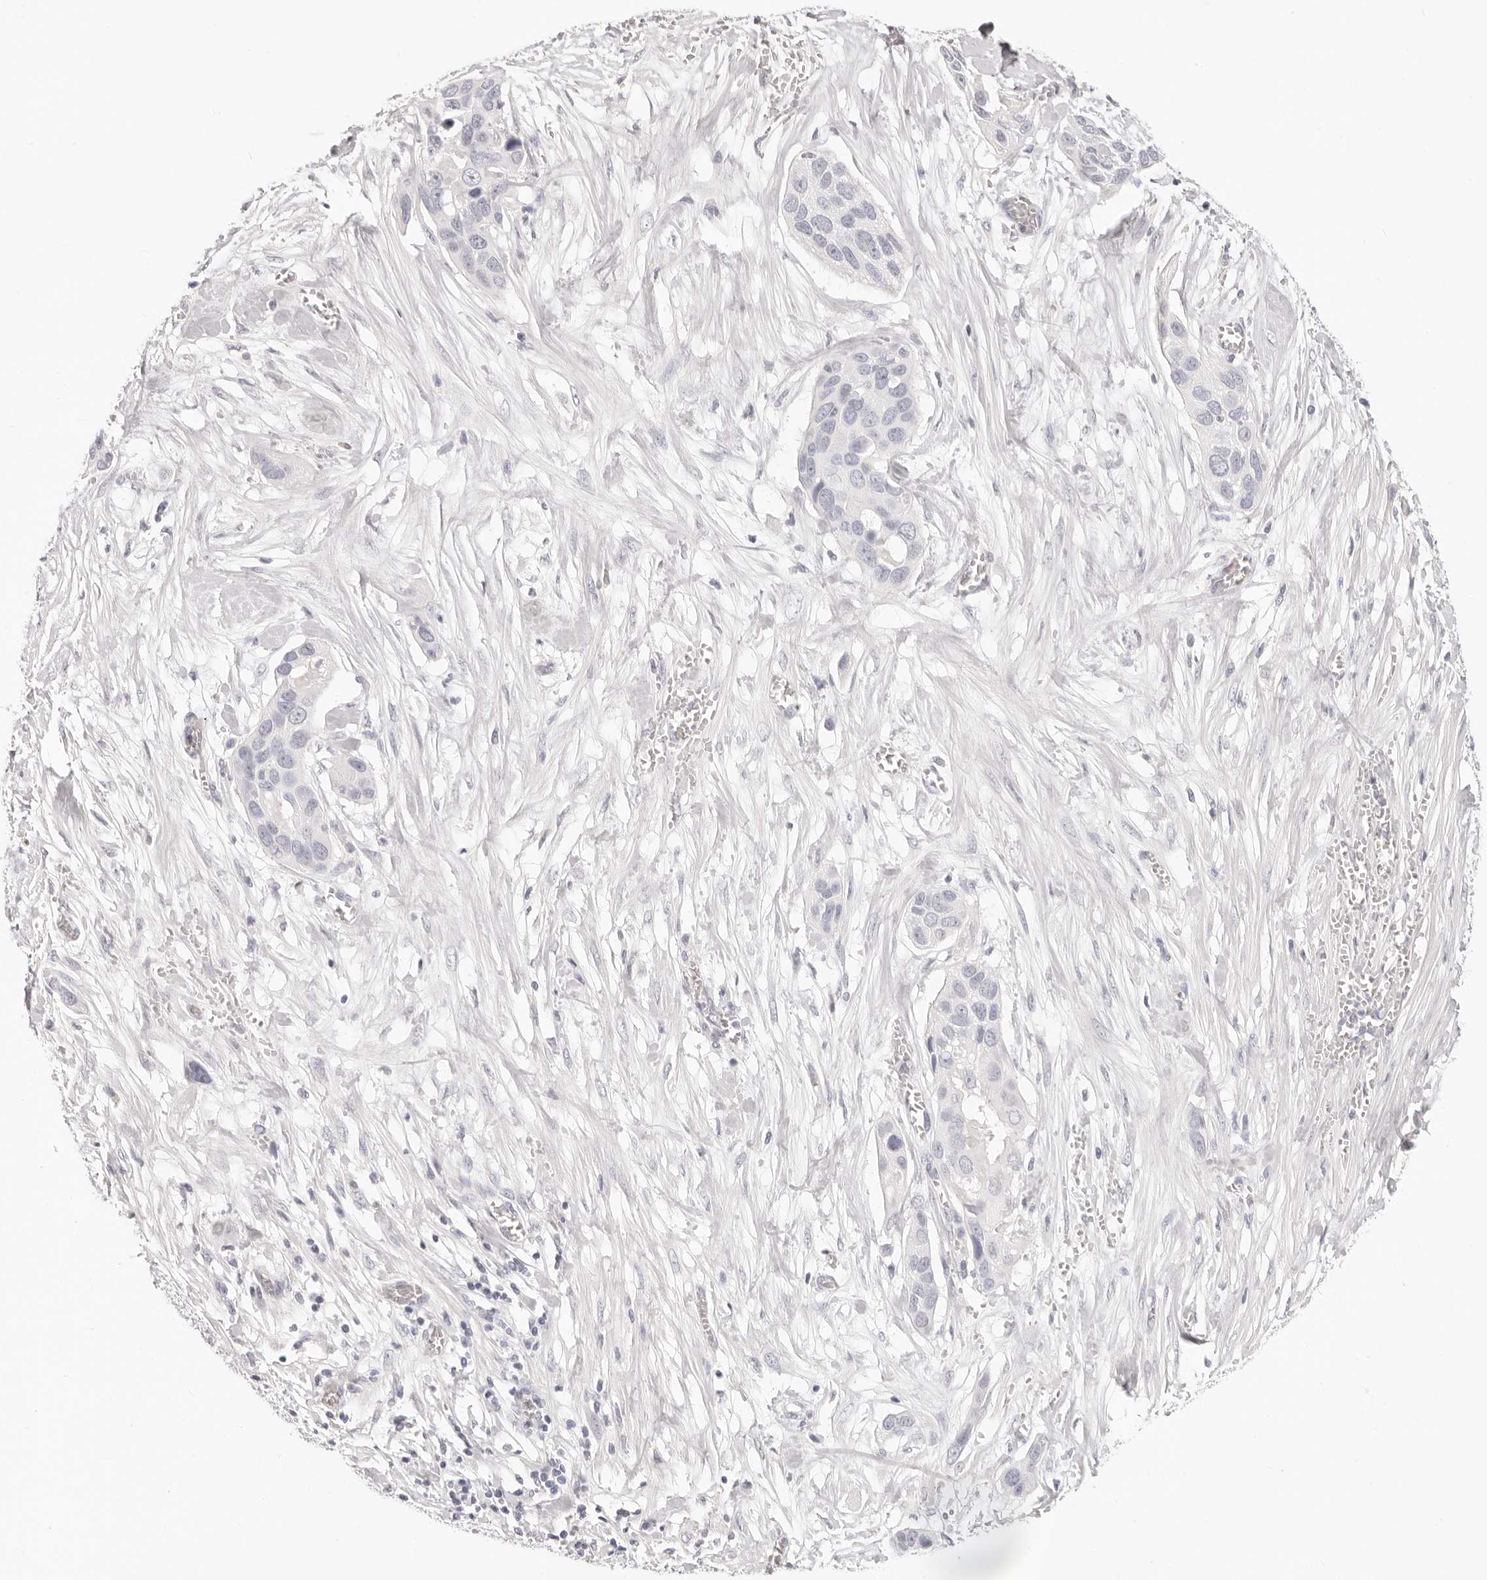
{"staining": {"intensity": "negative", "quantity": "none", "location": "none"}, "tissue": "pancreatic cancer", "cell_type": "Tumor cells", "image_type": "cancer", "snomed": [{"axis": "morphology", "description": "Adenocarcinoma, NOS"}, {"axis": "topography", "description": "Pancreas"}], "caption": "DAB immunohistochemical staining of human pancreatic cancer (adenocarcinoma) displays no significant positivity in tumor cells.", "gene": "FABP1", "patient": {"sex": "female", "age": 60}}